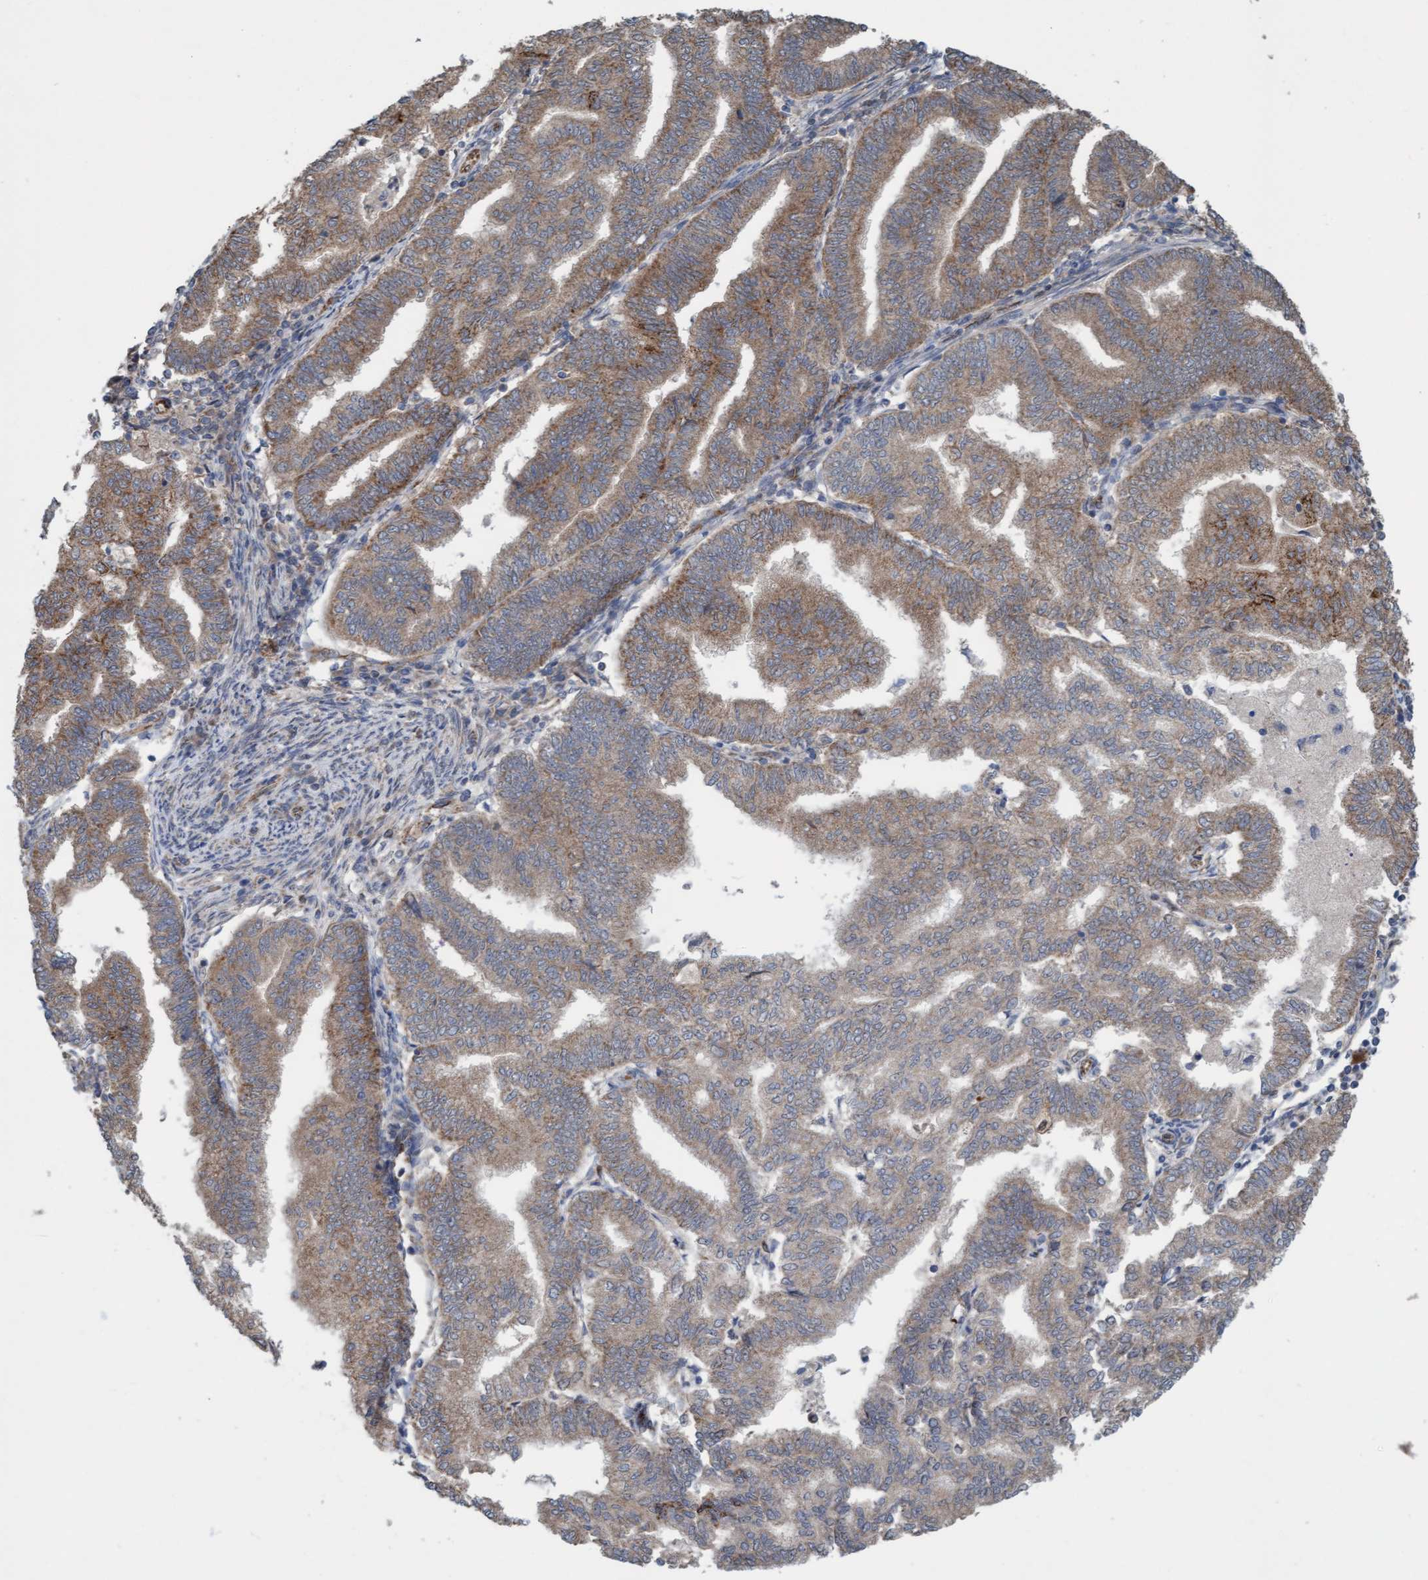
{"staining": {"intensity": "moderate", "quantity": ">75%", "location": "cytoplasmic/membranous"}, "tissue": "endometrial cancer", "cell_type": "Tumor cells", "image_type": "cancer", "snomed": [{"axis": "morphology", "description": "Polyp, NOS"}, {"axis": "morphology", "description": "Adenocarcinoma, NOS"}, {"axis": "morphology", "description": "Adenoma, NOS"}, {"axis": "topography", "description": "Endometrium"}], "caption": "There is medium levels of moderate cytoplasmic/membranous staining in tumor cells of endometrial cancer (polyp), as demonstrated by immunohistochemical staining (brown color).", "gene": "ZNF566", "patient": {"sex": "female", "age": 79}}